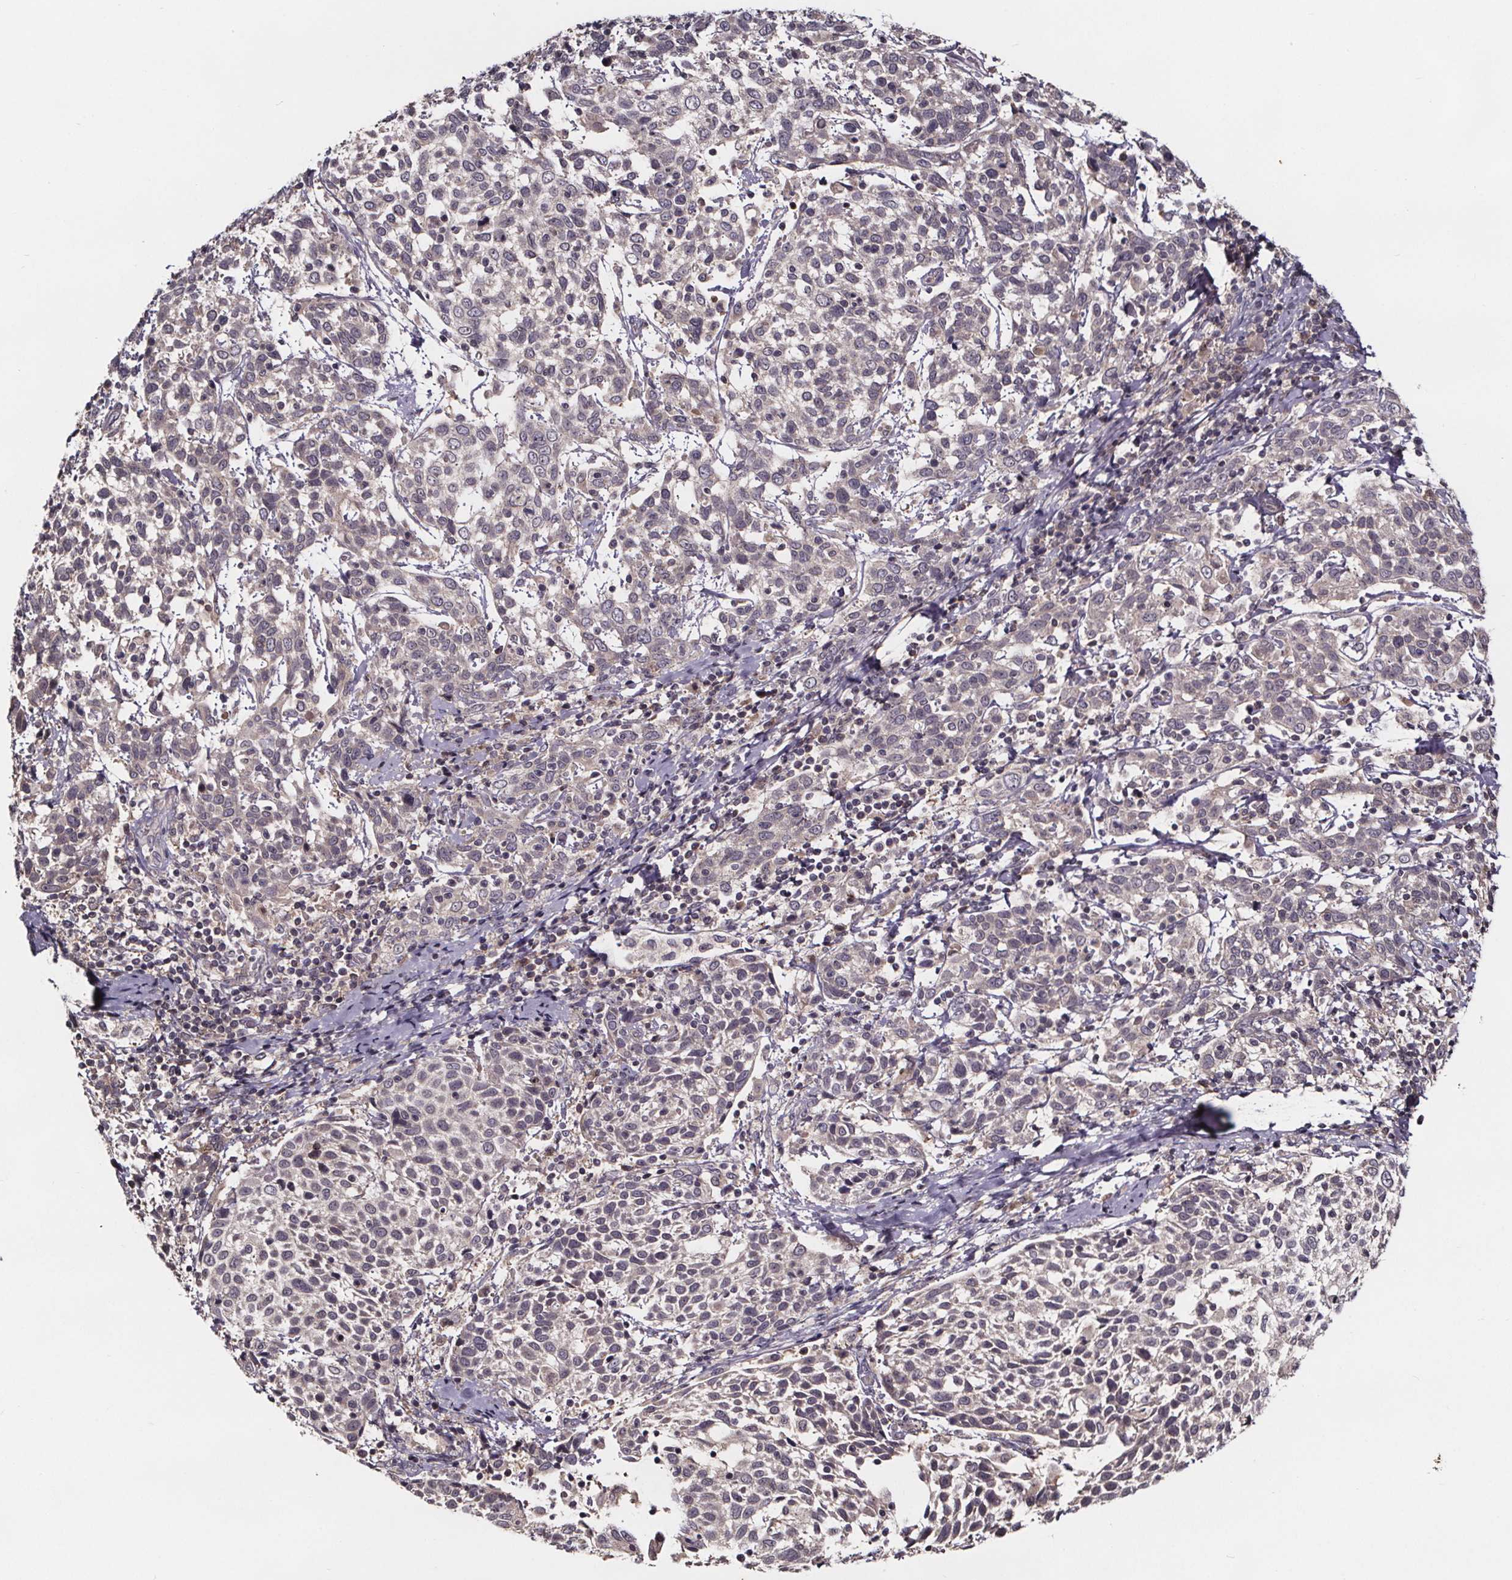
{"staining": {"intensity": "negative", "quantity": "none", "location": "none"}, "tissue": "cervical cancer", "cell_type": "Tumor cells", "image_type": "cancer", "snomed": [{"axis": "morphology", "description": "Squamous cell carcinoma, NOS"}, {"axis": "topography", "description": "Cervix"}], "caption": "Immunohistochemical staining of human cervical cancer (squamous cell carcinoma) demonstrates no significant expression in tumor cells.", "gene": "SMIM1", "patient": {"sex": "female", "age": 61}}